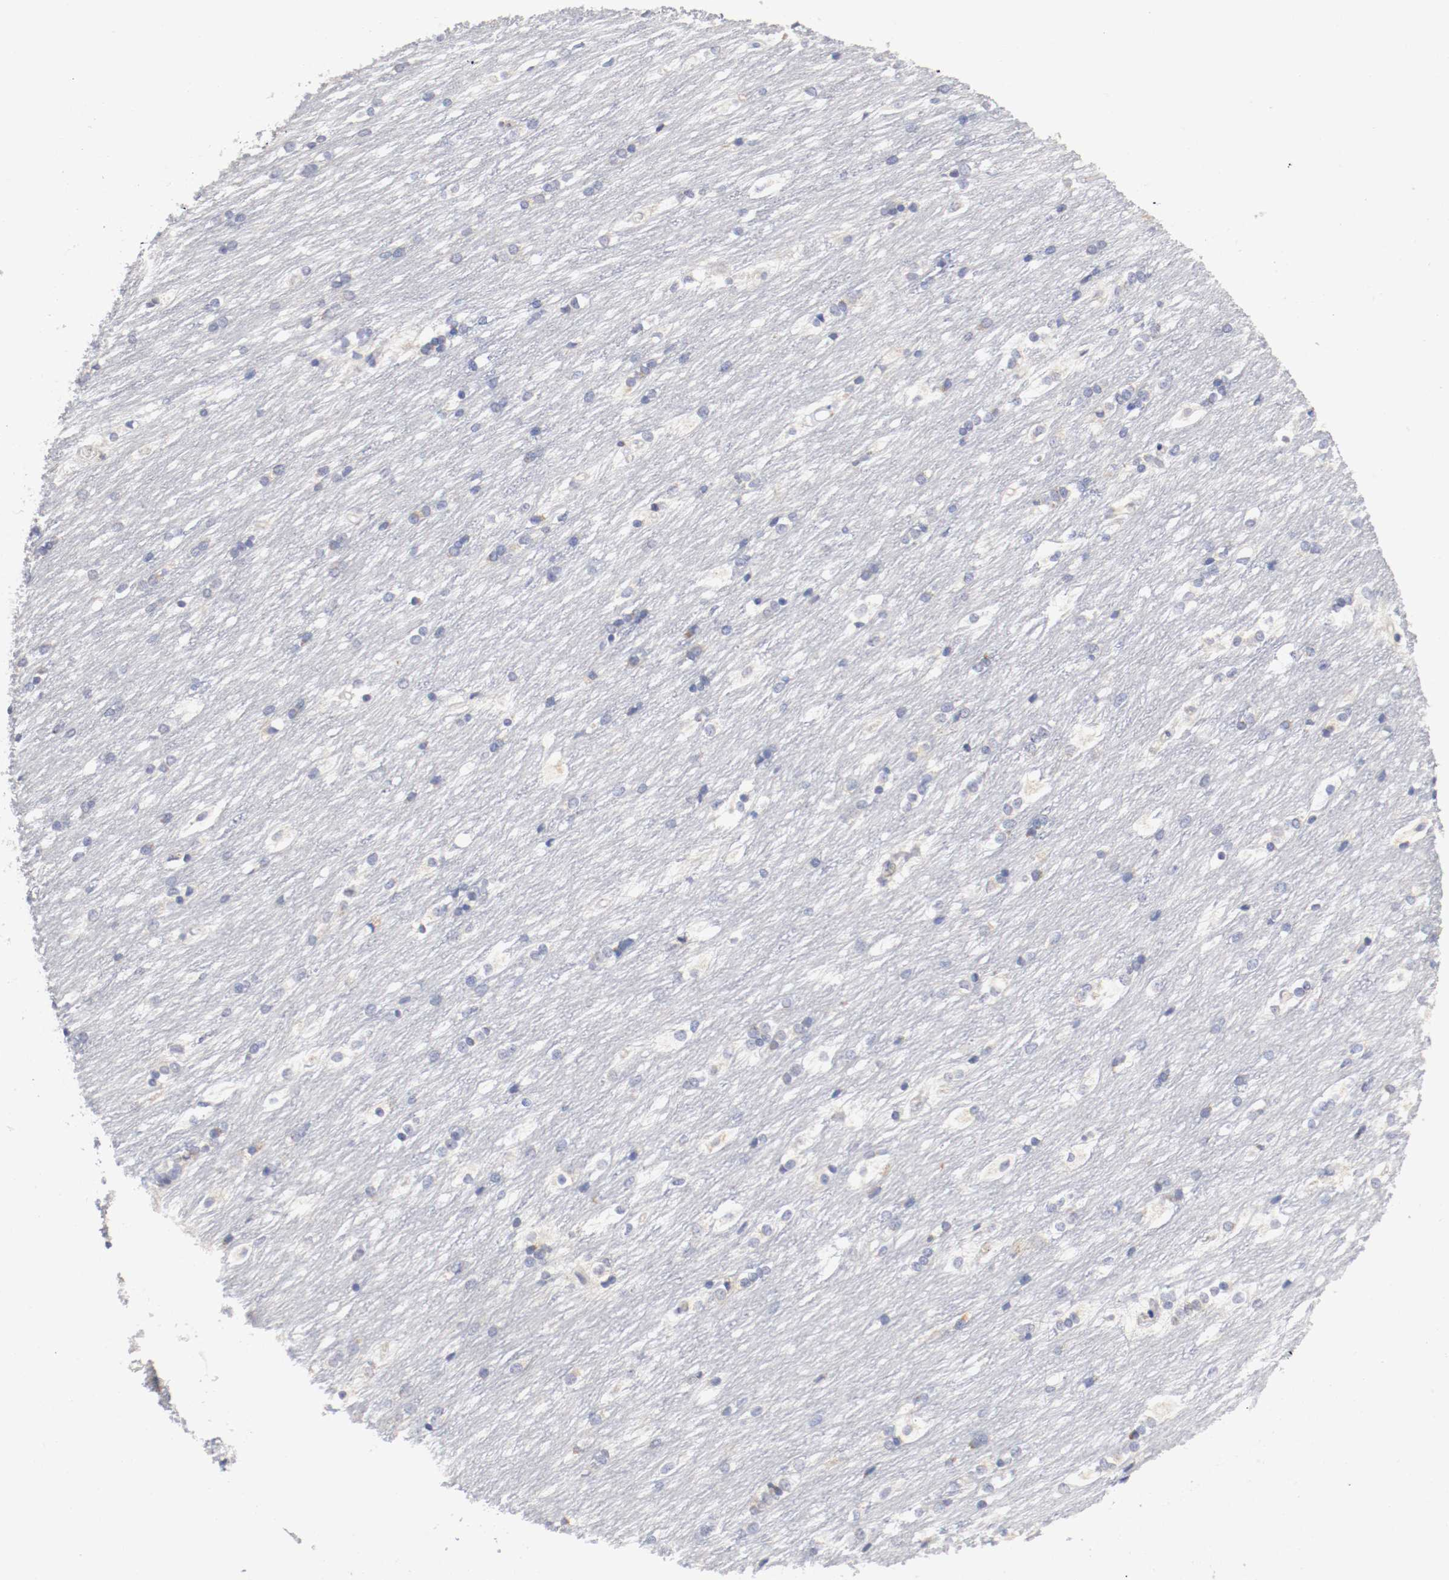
{"staining": {"intensity": "negative", "quantity": "none", "location": "none"}, "tissue": "caudate", "cell_type": "Glial cells", "image_type": "normal", "snomed": [{"axis": "morphology", "description": "Normal tissue, NOS"}, {"axis": "topography", "description": "Lateral ventricle wall"}], "caption": "A micrograph of caudate stained for a protein reveals no brown staining in glial cells.", "gene": "TRAF2", "patient": {"sex": "female", "age": 19}}